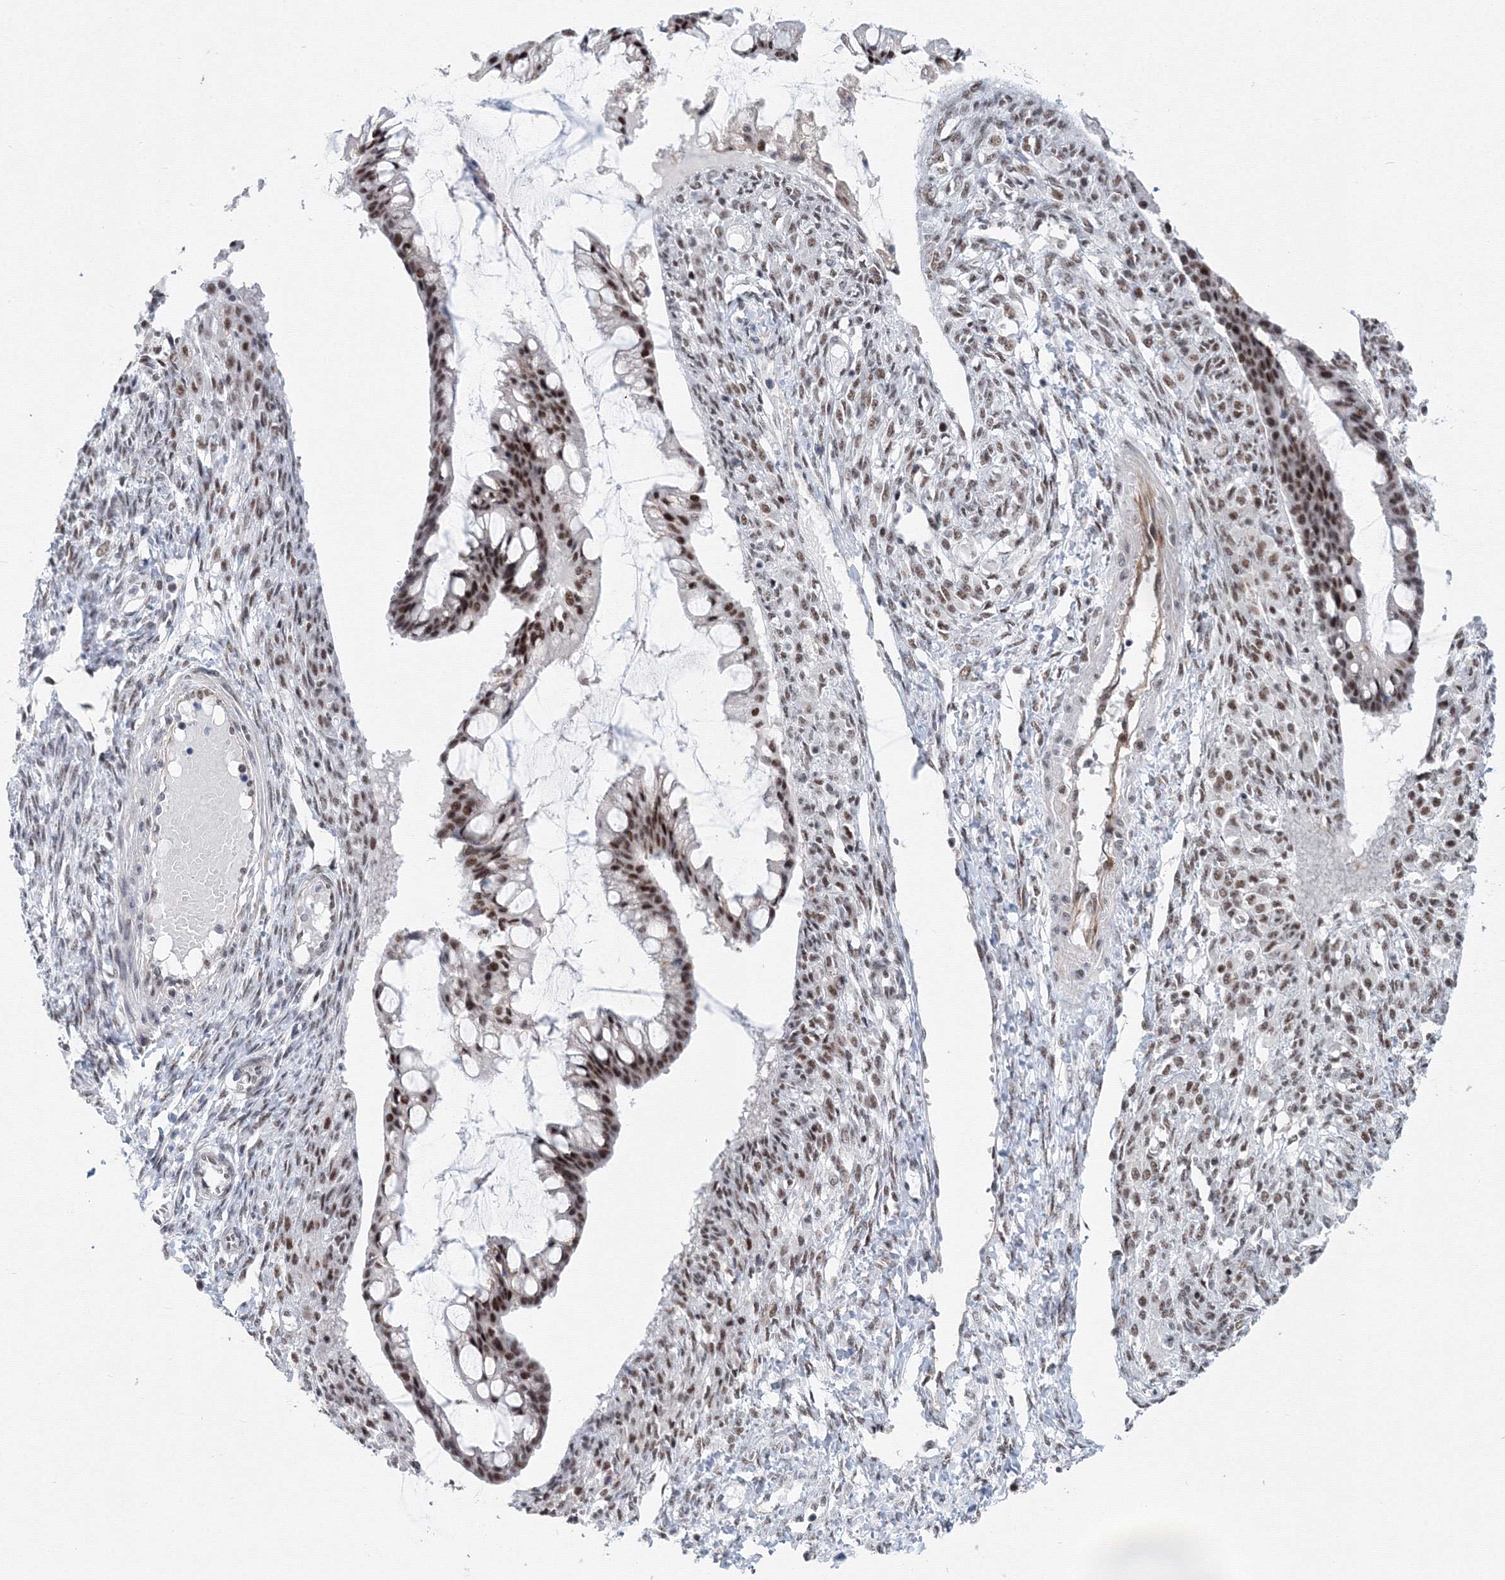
{"staining": {"intensity": "moderate", "quantity": ">75%", "location": "nuclear"}, "tissue": "ovarian cancer", "cell_type": "Tumor cells", "image_type": "cancer", "snomed": [{"axis": "morphology", "description": "Cystadenocarcinoma, mucinous, NOS"}, {"axis": "topography", "description": "Ovary"}], "caption": "This is an image of IHC staining of ovarian mucinous cystadenocarcinoma, which shows moderate positivity in the nuclear of tumor cells.", "gene": "SF3B6", "patient": {"sex": "female", "age": 73}}